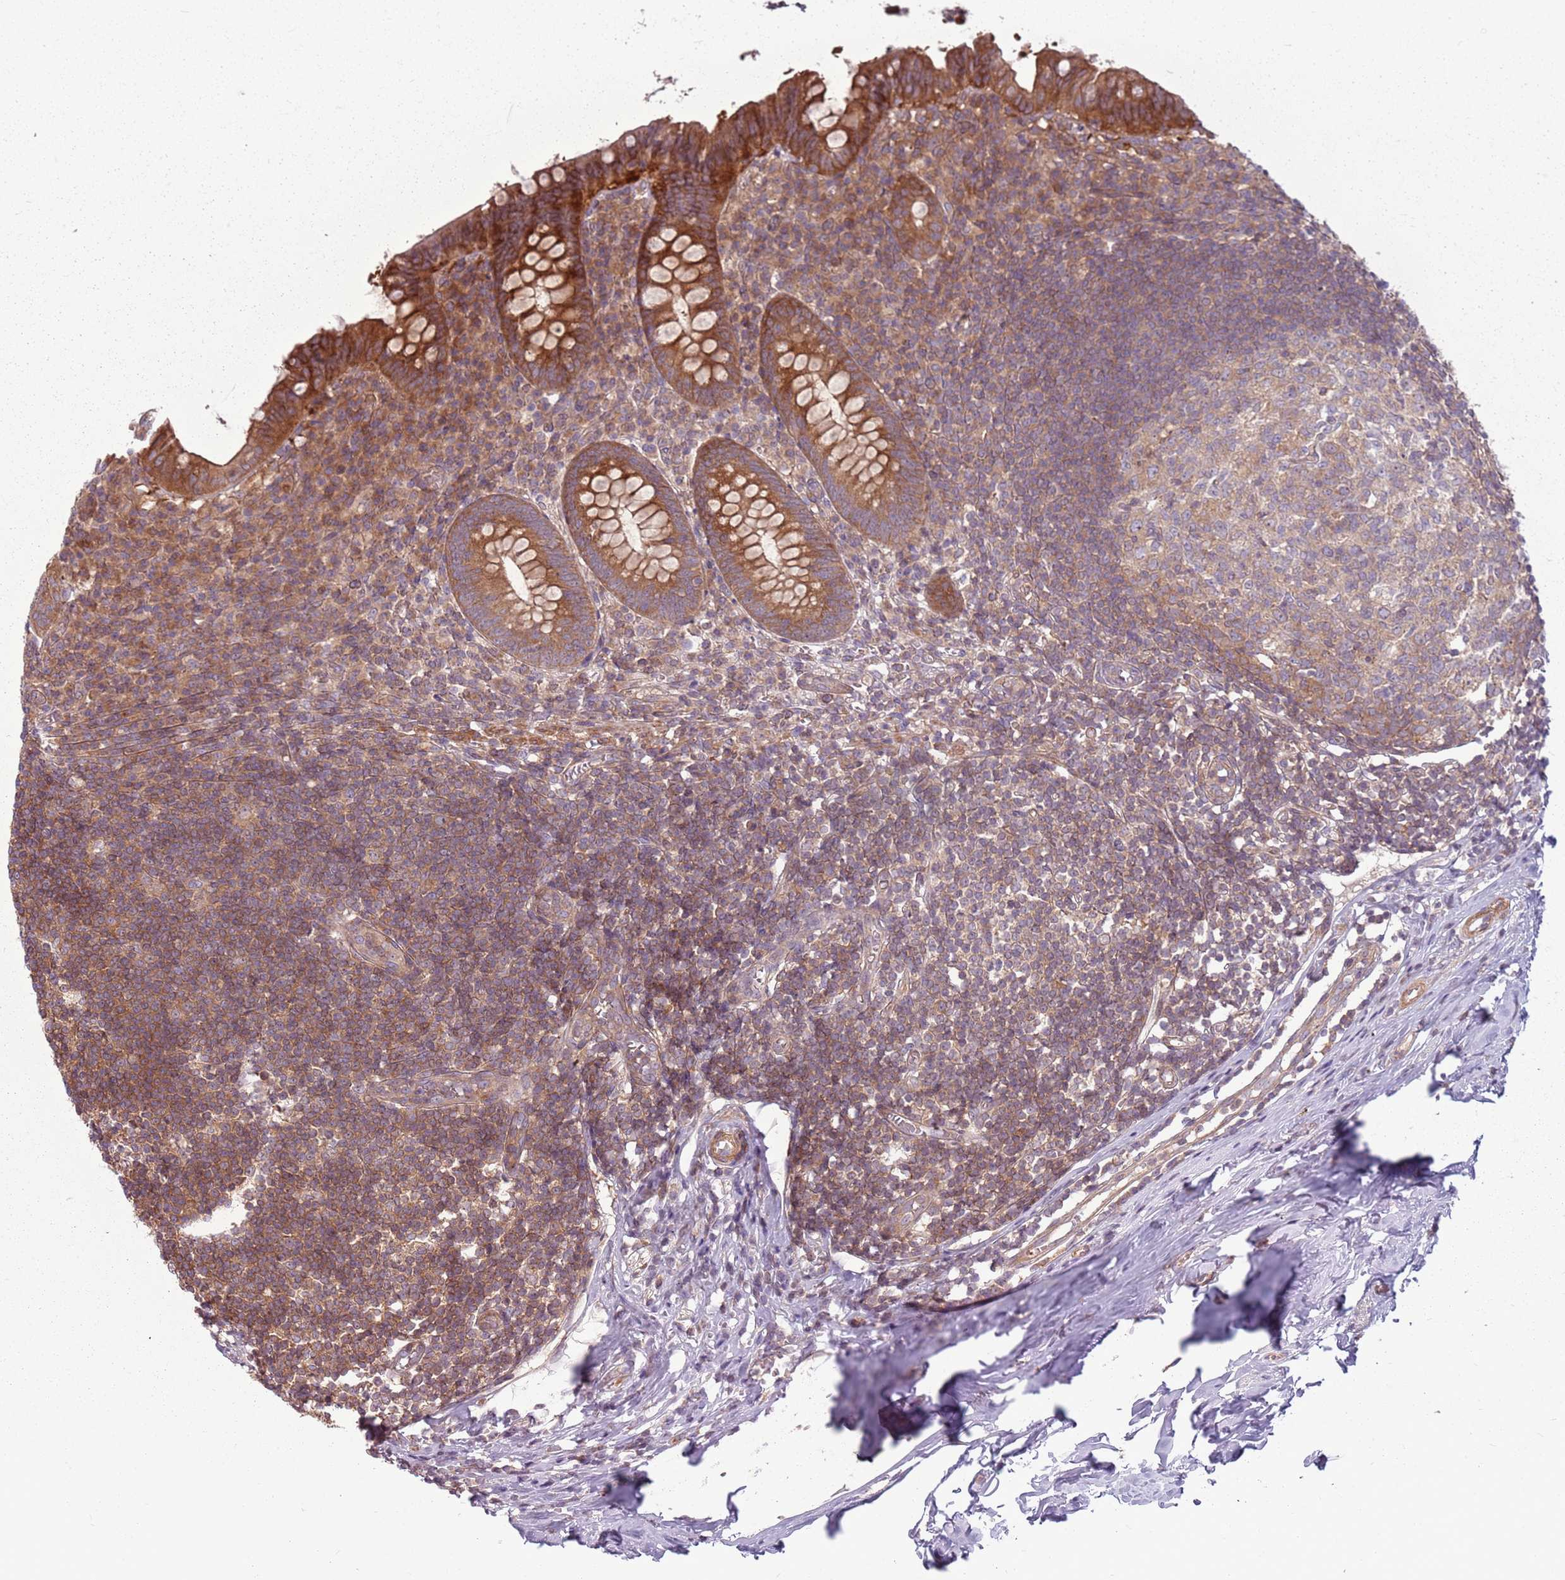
{"staining": {"intensity": "strong", "quantity": ">75%", "location": "cytoplasmic/membranous"}, "tissue": "appendix", "cell_type": "Glandular cells", "image_type": "normal", "snomed": [{"axis": "morphology", "description": "Normal tissue, NOS"}, {"axis": "topography", "description": "Appendix"}], "caption": "DAB (3,3'-diaminobenzidine) immunohistochemical staining of unremarkable human appendix reveals strong cytoplasmic/membranous protein staining in approximately >75% of glandular cells. Nuclei are stained in blue.", "gene": "RPL21", "patient": {"sex": "female", "age": 51}}